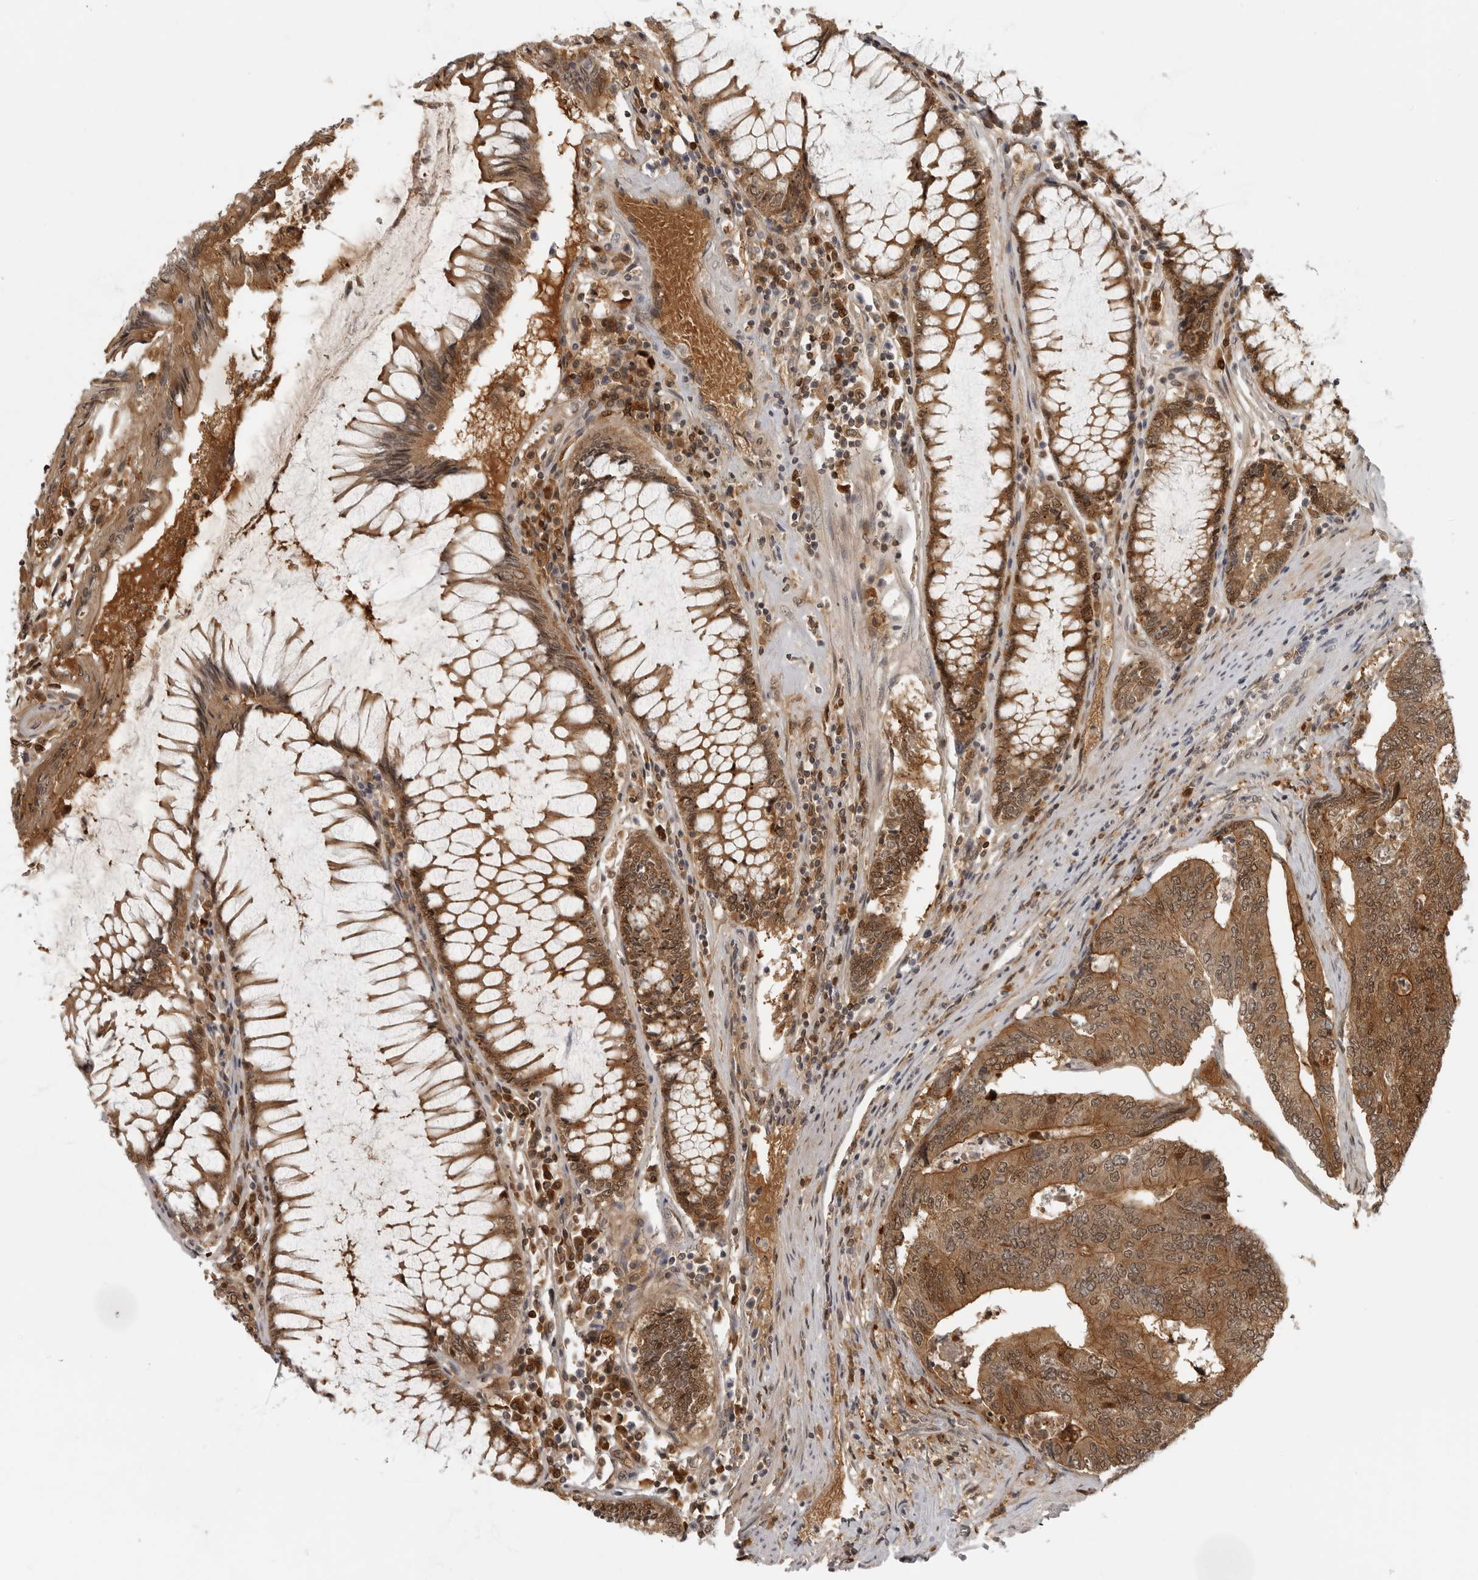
{"staining": {"intensity": "moderate", "quantity": ">75%", "location": "cytoplasmic/membranous,nuclear"}, "tissue": "colorectal cancer", "cell_type": "Tumor cells", "image_type": "cancer", "snomed": [{"axis": "morphology", "description": "Adenocarcinoma, NOS"}, {"axis": "topography", "description": "Colon"}], "caption": "Tumor cells exhibit moderate cytoplasmic/membranous and nuclear staining in about >75% of cells in colorectal cancer.", "gene": "CTIF", "patient": {"sex": "female", "age": 67}}